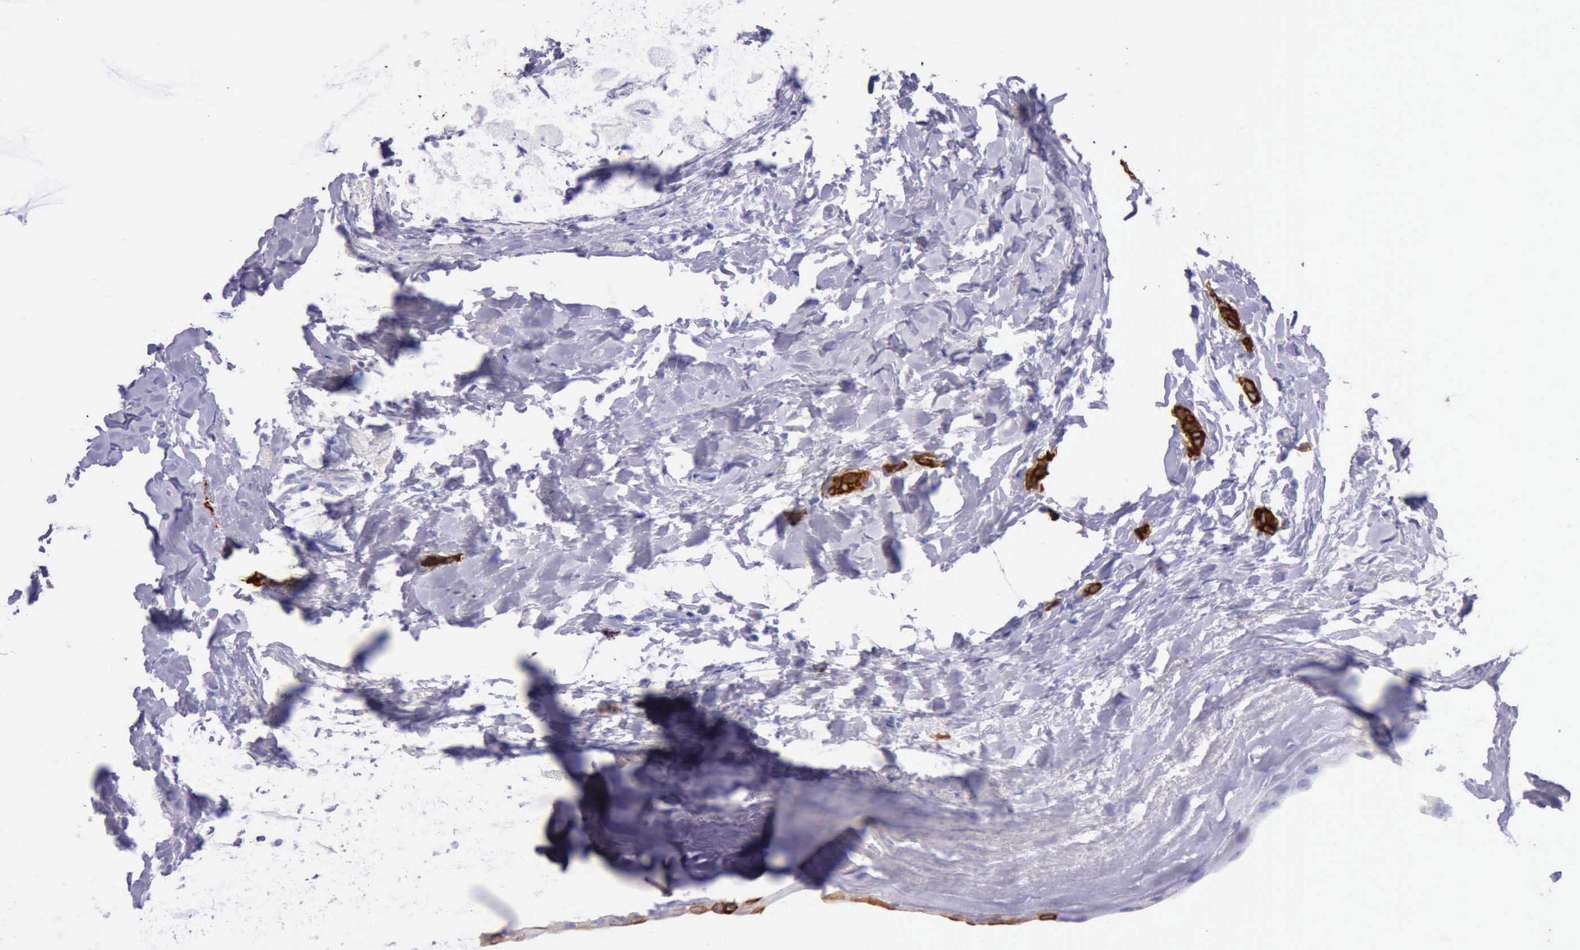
{"staining": {"intensity": "strong", "quantity": ">75%", "location": "cytoplasmic/membranous"}, "tissue": "breast cancer", "cell_type": "Tumor cells", "image_type": "cancer", "snomed": [{"axis": "morphology", "description": "Duct carcinoma"}, {"axis": "topography", "description": "Breast"}], "caption": "Immunohistochemistry photomicrograph of neoplastic tissue: intraductal carcinoma (breast) stained using immunohistochemistry (IHC) shows high levels of strong protein expression localized specifically in the cytoplasmic/membranous of tumor cells, appearing as a cytoplasmic/membranous brown color.", "gene": "KRT8", "patient": {"sex": "female", "age": 54}}